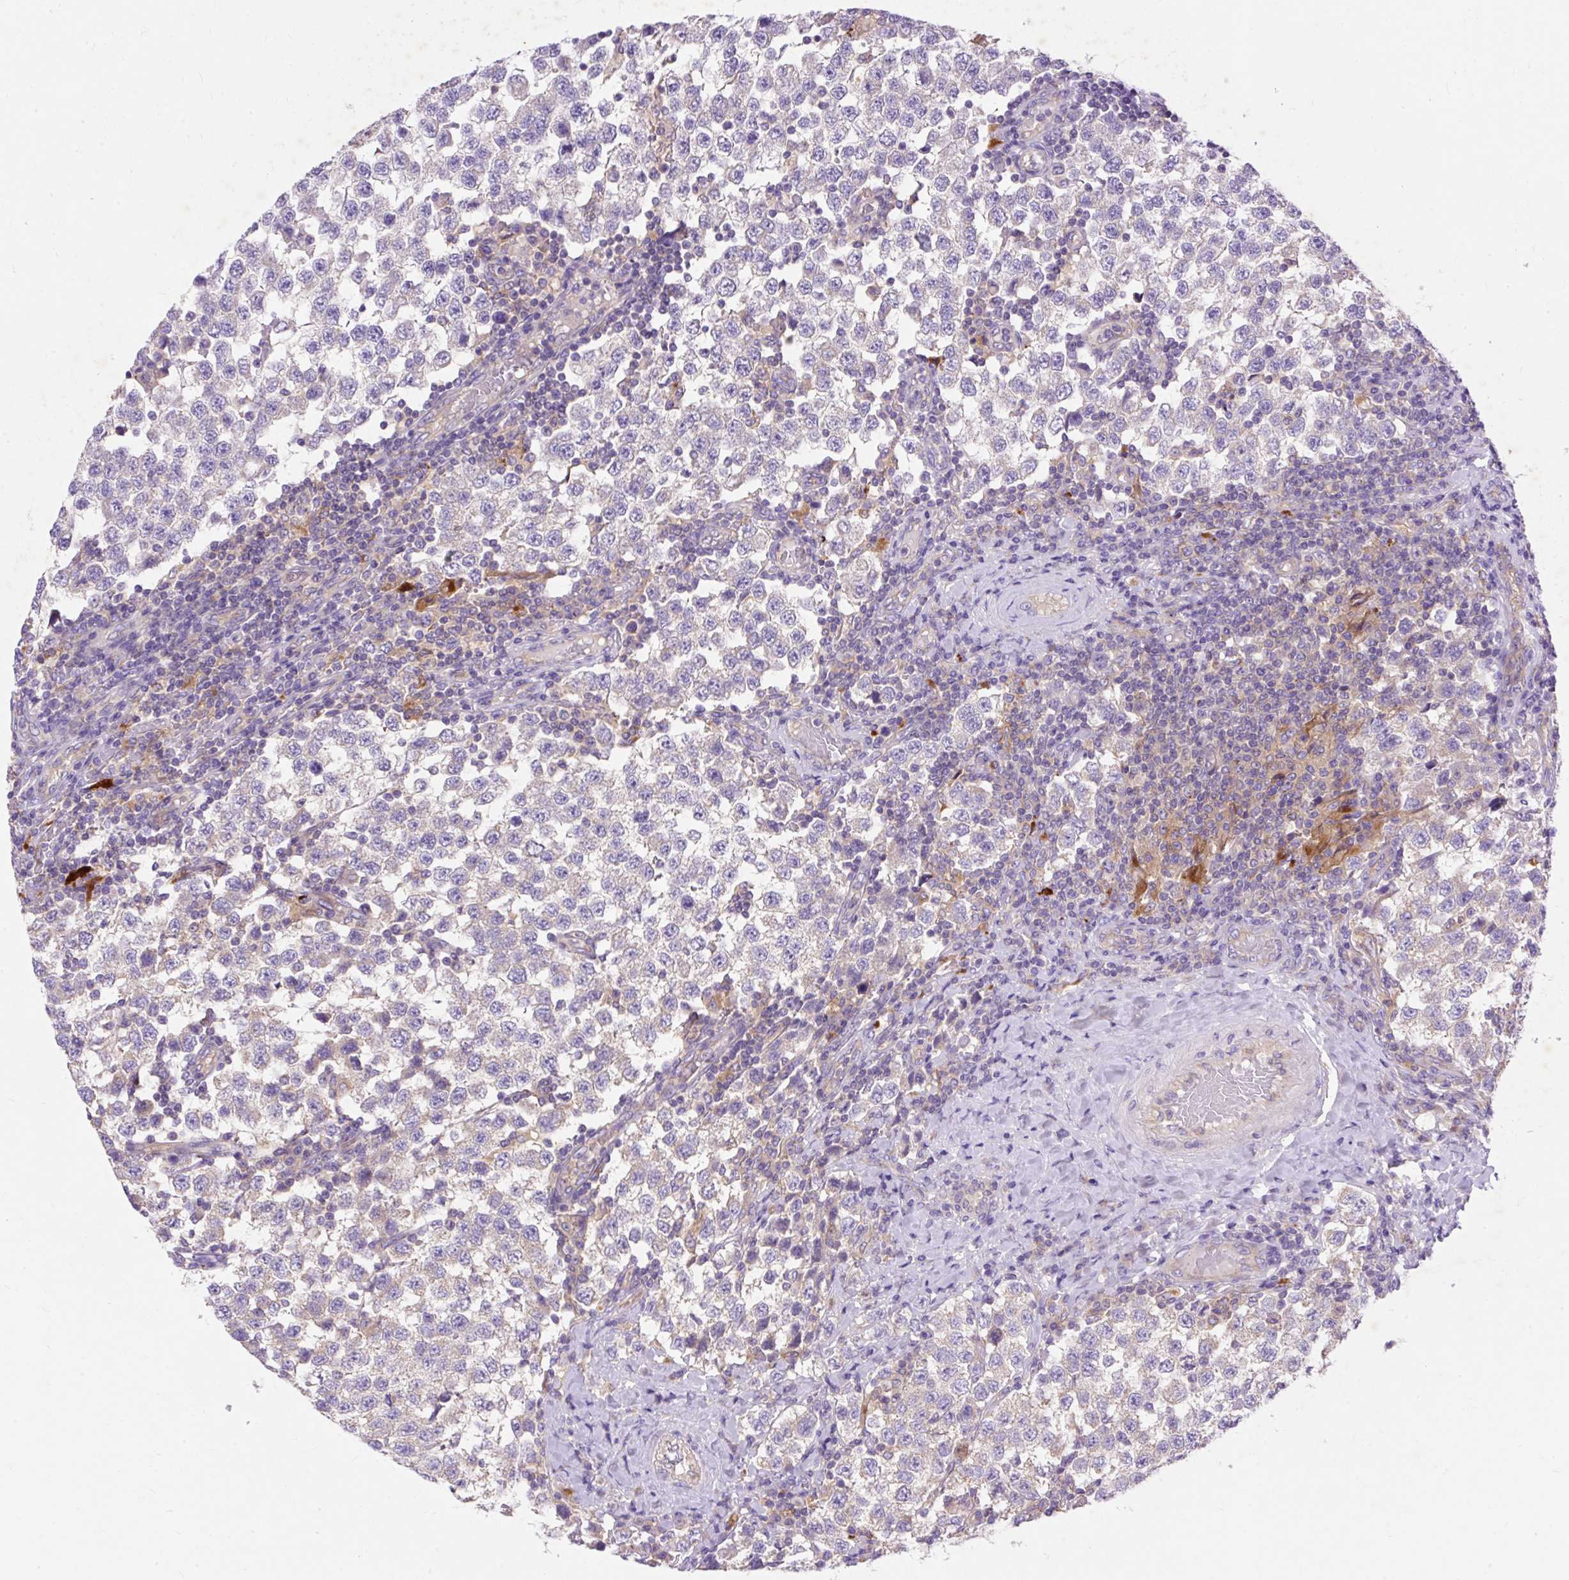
{"staining": {"intensity": "negative", "quantity": "none", "location": "none"}, "tissue": "testis cancer", "cell_type": "Tumor cells", "image_type": "cancer", "snomed": [{"axis": "morphology", "description": "Seminoma, NOS"}, {"axis": "topography", "description": "Testis"}], "caption": "High magnification brightfield microscopy of testis cancer stained with DAB (3,3'-diaminobenzidine) (brown) and counterstained with hematoxylin (blue): tumor cells show no significant expression. (Stains: DAB IHC with hematoxylin counter stain, Microscopy: brightfield microscopy at high magnification).", "gene": "OR4K15", "patient": {"sex": "male", "age": 34}}